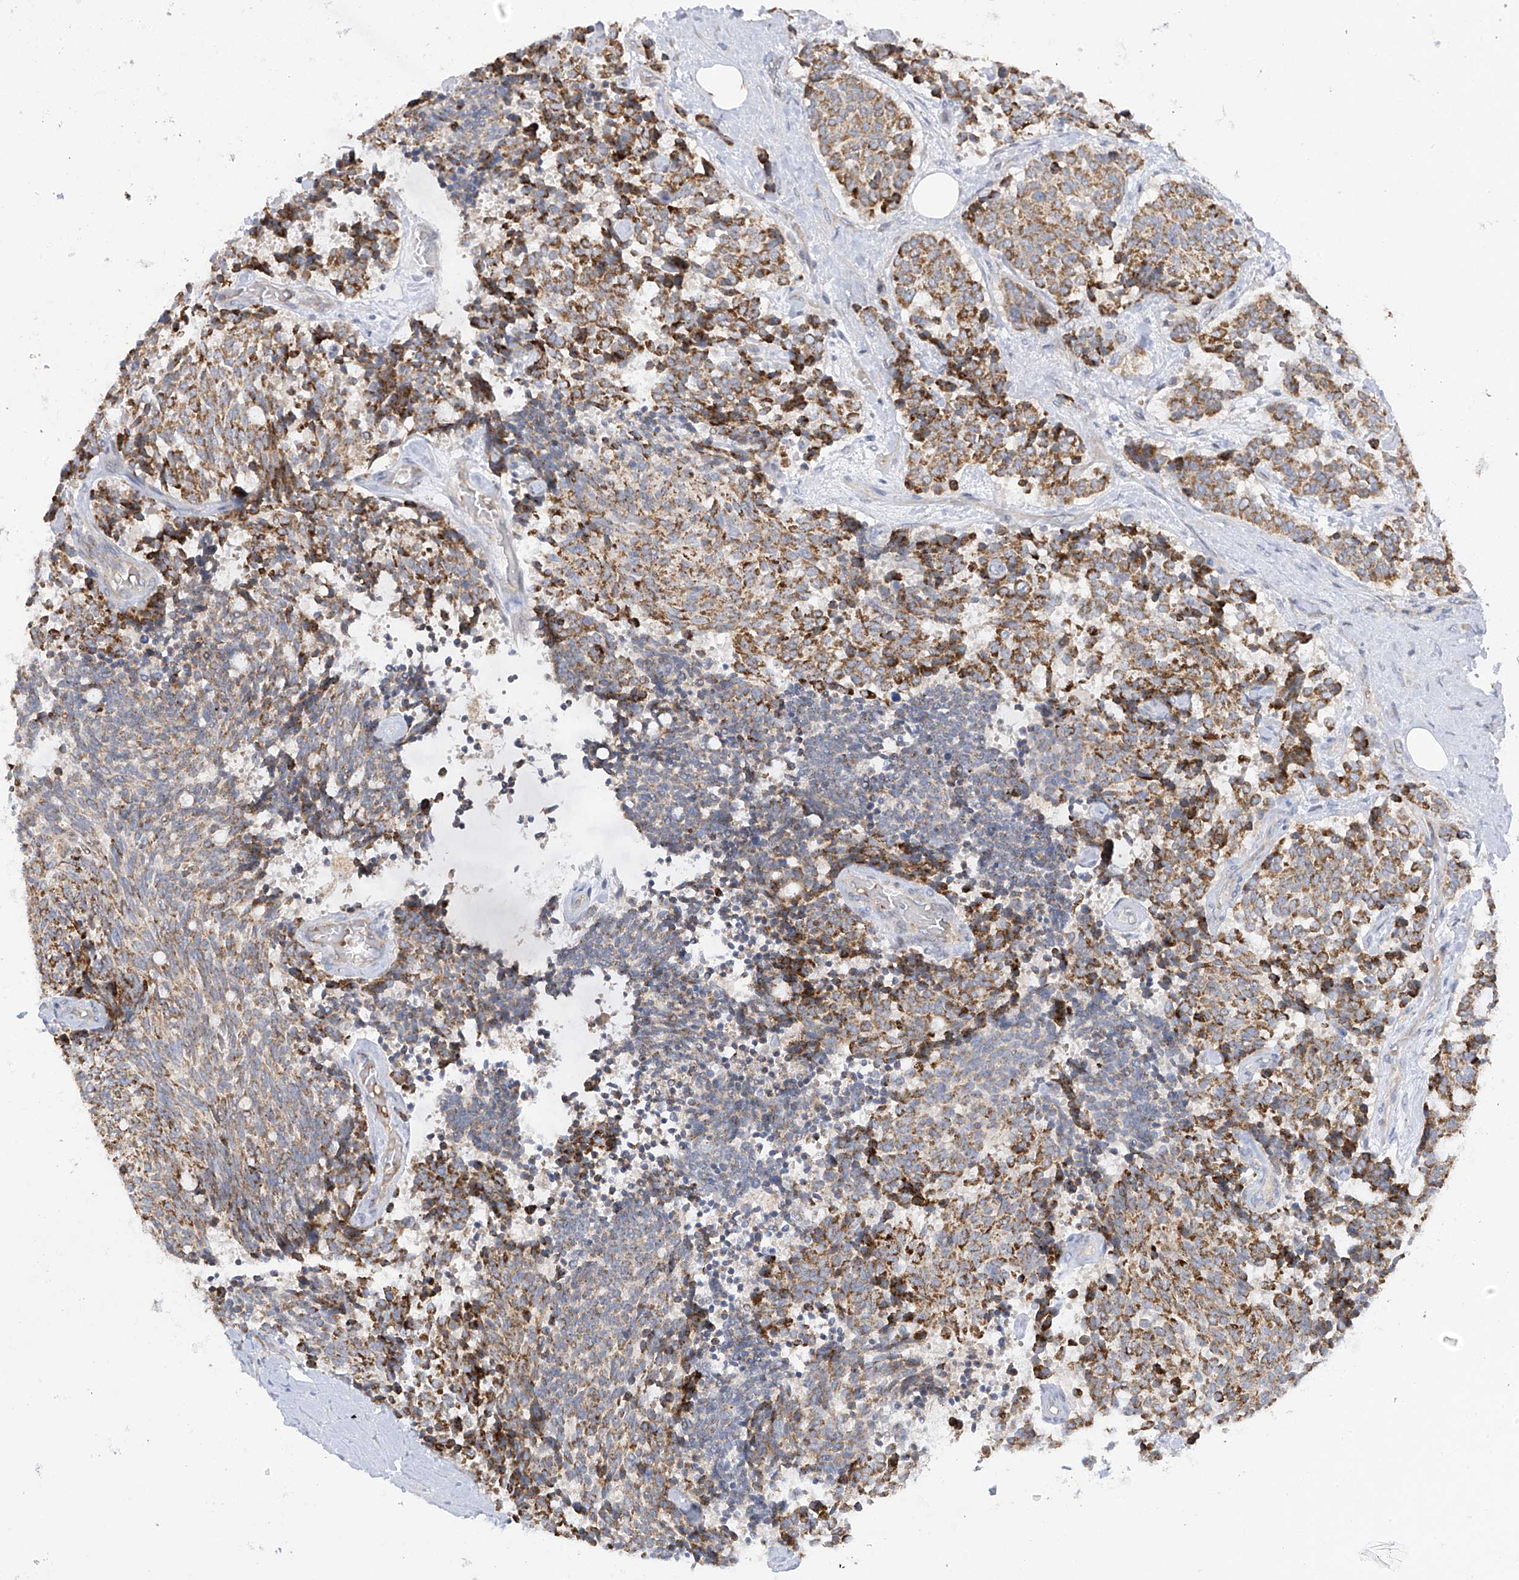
{"staining": {"intensity": "moderate", "quantity": "25%-75%", "location": "cytoplasmic/membranous"}, "tissue": "carcinoid", "cell_type": "Tumor cells", "image_type": "cancer", "snomed": [{"axis": "morphology", "description": "Carcinoid, malignant, NOS"}, {"axis": "topography", "description": "Pancreas"}], "caption": "Malignant carcinoid was stained to show a protein in brown. There is medium levels of moderate cytoplasmic/membranous expression in approximately 25%-75% of tumor cells. (DAB (3,3'-diaminobenzidine) IHC, brown staining for protein, blue staining for nuclei).", "gene": "METTL18", "patient": {"sex": "female", "age": 54}}